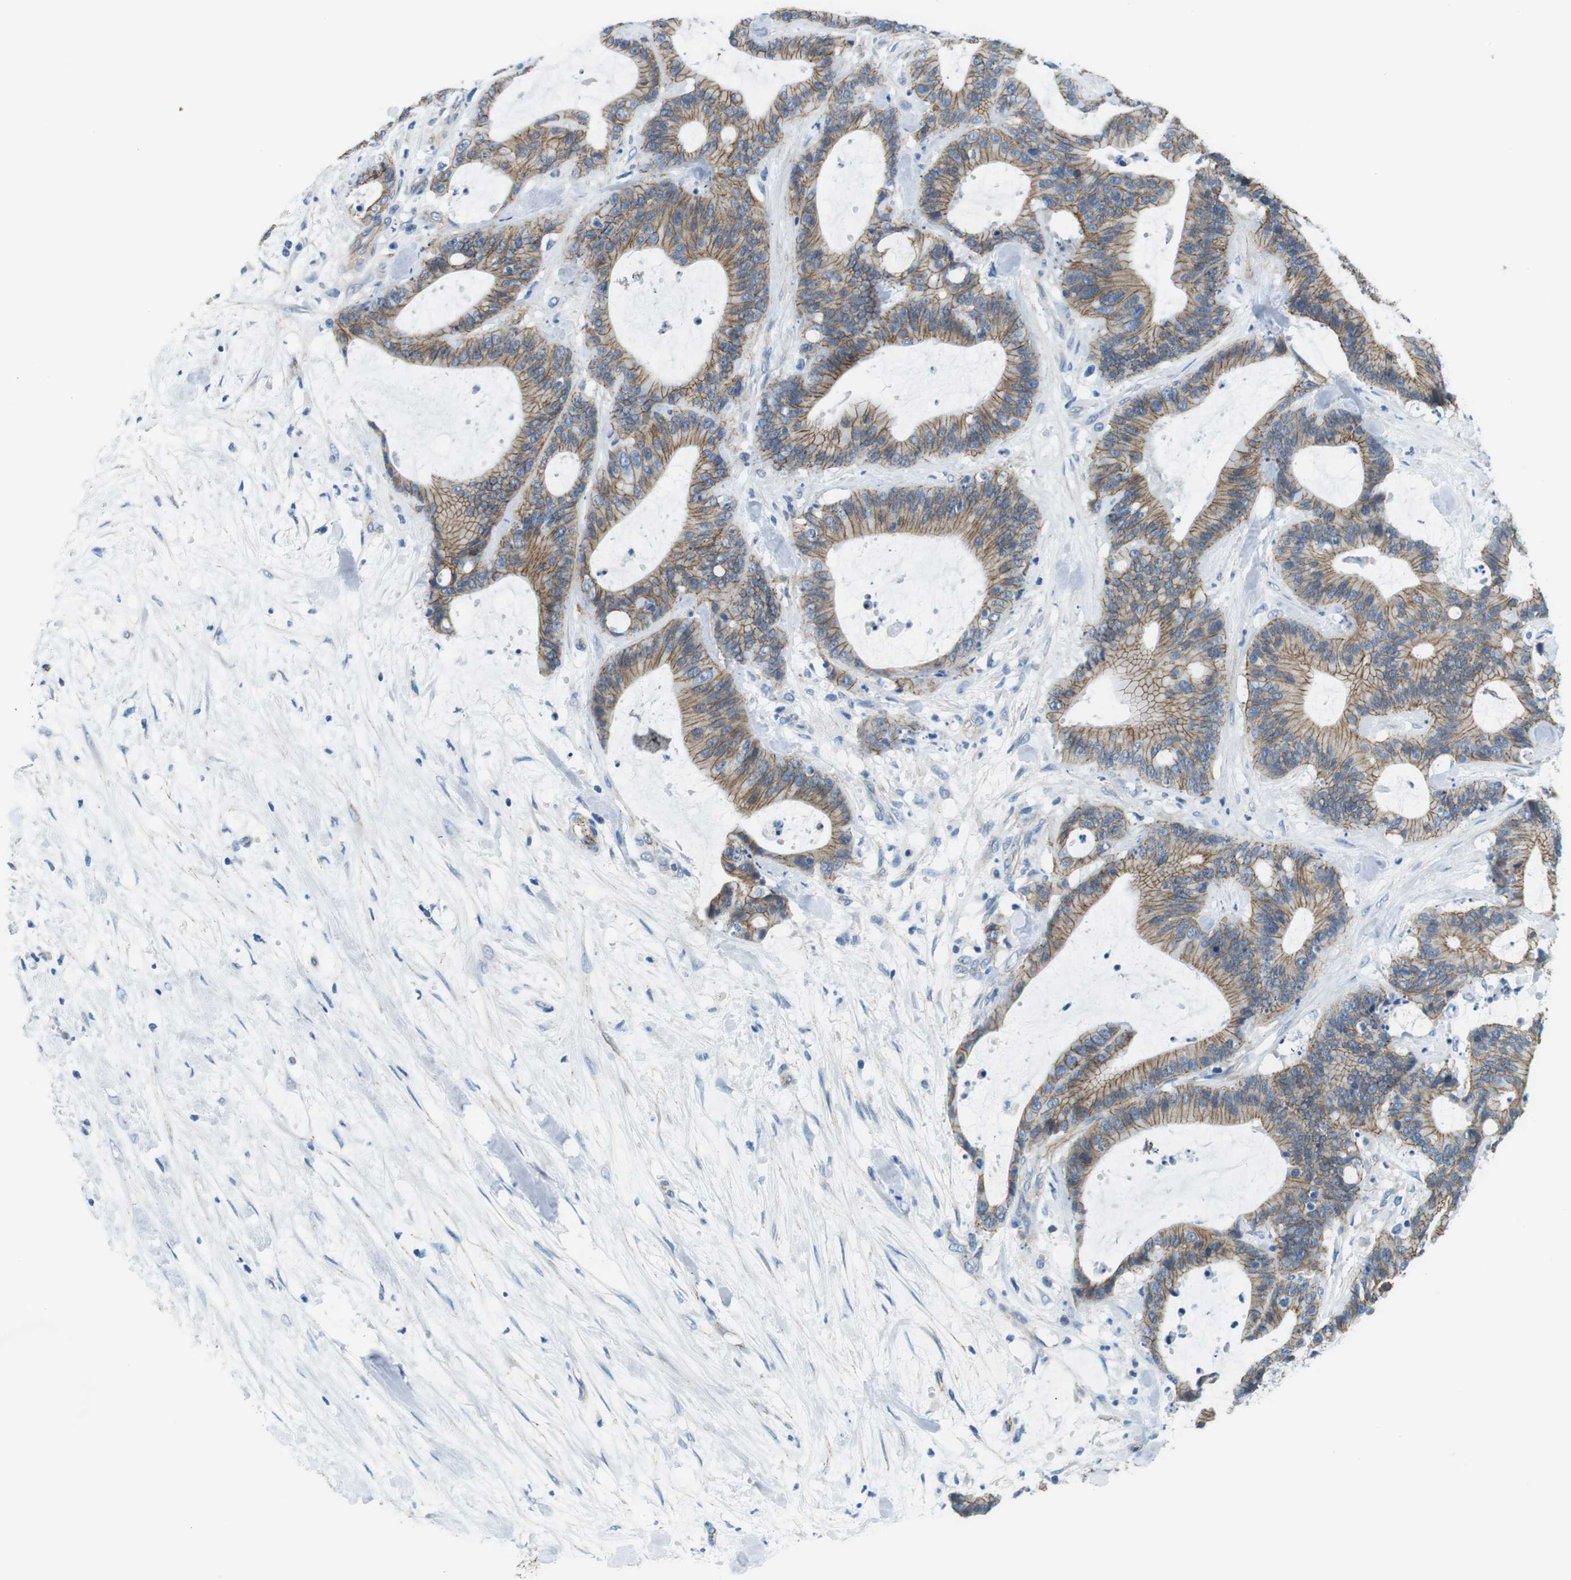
{"staining": {"intensity": "moderate", "quantity": ">75%", "location": "cytoplasmic/membranous"}, "tissue": "liver cancer", "cell_type": "Tumor cells", "image_type": "cancer", "snomed": [{"axis": "morphology", "description": "Cholangiocarcinoma"}, {"axis": "topography", "description": "Liver"}], "caption": "Liver cancer (cholangiocarcinoma) was stained to show a protein in brown. There is medium levels of moderate cytoplasmic/membranous positivity in approximately >75% of tumor cells.", "gene": "SLC6A6", "patient": {"sex": "female", "age": 73}}